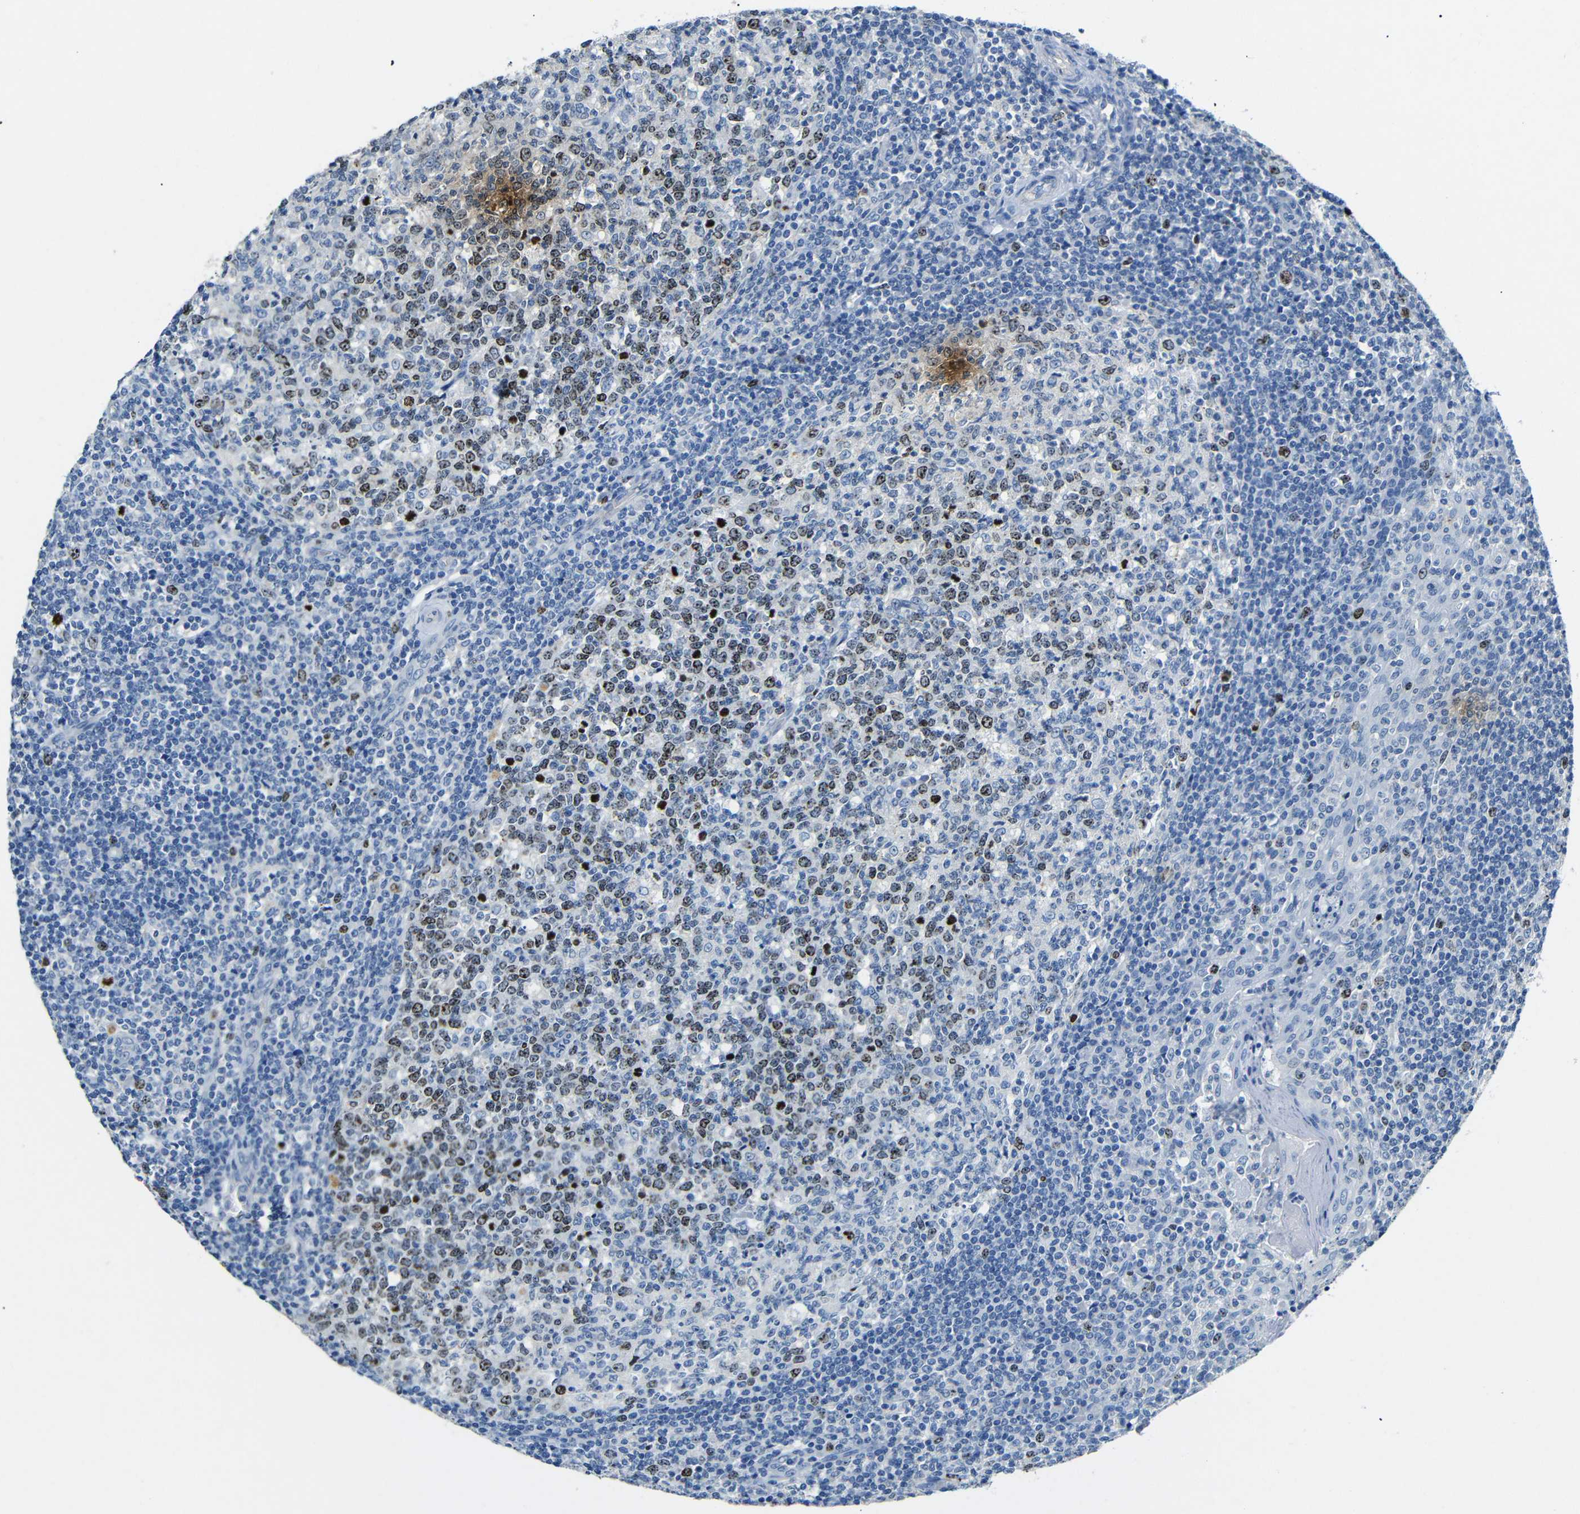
{"staining": {"intensity": "strong", "quantity": "25%-75%", "location": "nuclear"}, "tissue": "tonsil", "cell_type": "Germinal center cells", "image_type": "normal", "snomed": [{"axis": "morphology", "description": "Normal tissue, NOS"}, {"axis": "topography", "description": "Tonsil"}], "caption": "Protein positivity by IHC shows strong nuclear expression in about 25%-75% of germinal center cells in benign tonsil.", "gene": "INCENP", "patient": {"sex": "female", "age": 19}}